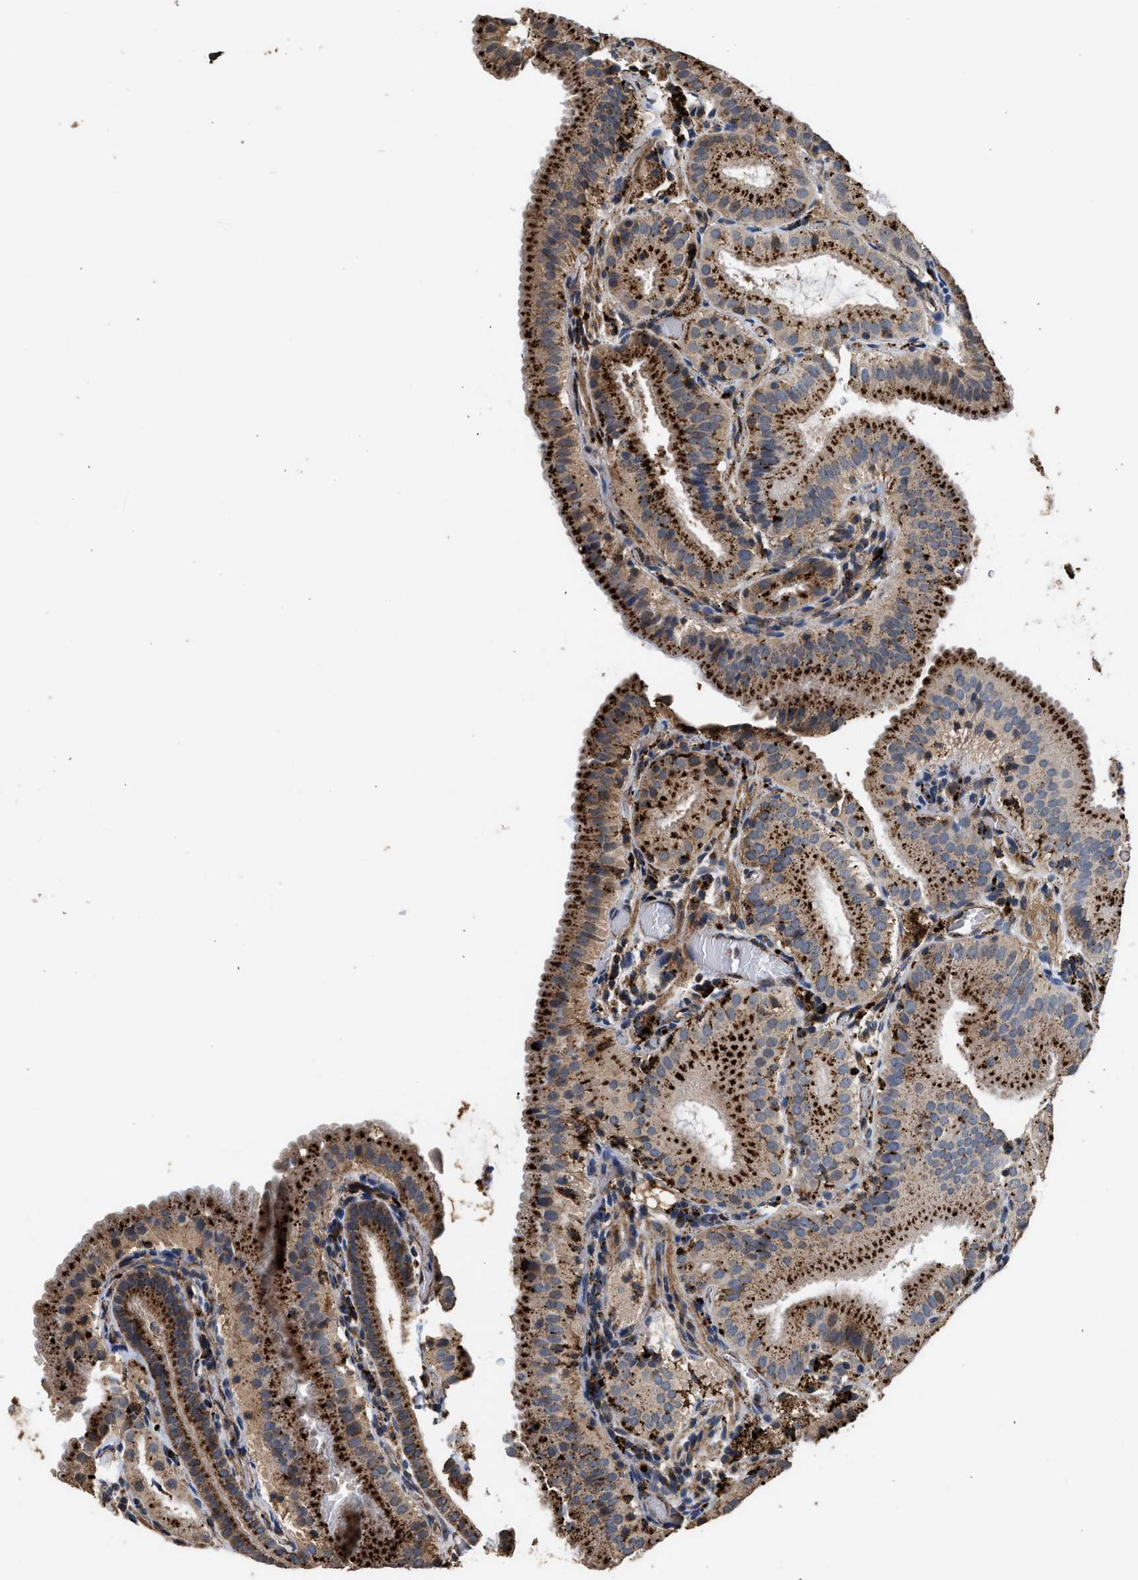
{"staining": {"intensity": "strong", "quantity": ">75%", "location": "cytoplasmic/membranous"}, "tissue": "gallbladder", "cell_type": "Glandular cells", "image_type": "normal", "snomed": [{"axis": "morphology", "description": "Normal tissue, NOS"}, {"axis": "topography", "description": "Gallbladder"}], "caption": "An immunohistochemistry histopathology image of unremarkable tissue is shown. Protein staining in brown highlights strong cytoplasmic/membranous positivity in gallbladder within glandular cells.", "gene": "CTSV", "patient": {"sex": "male", "age": 54}}